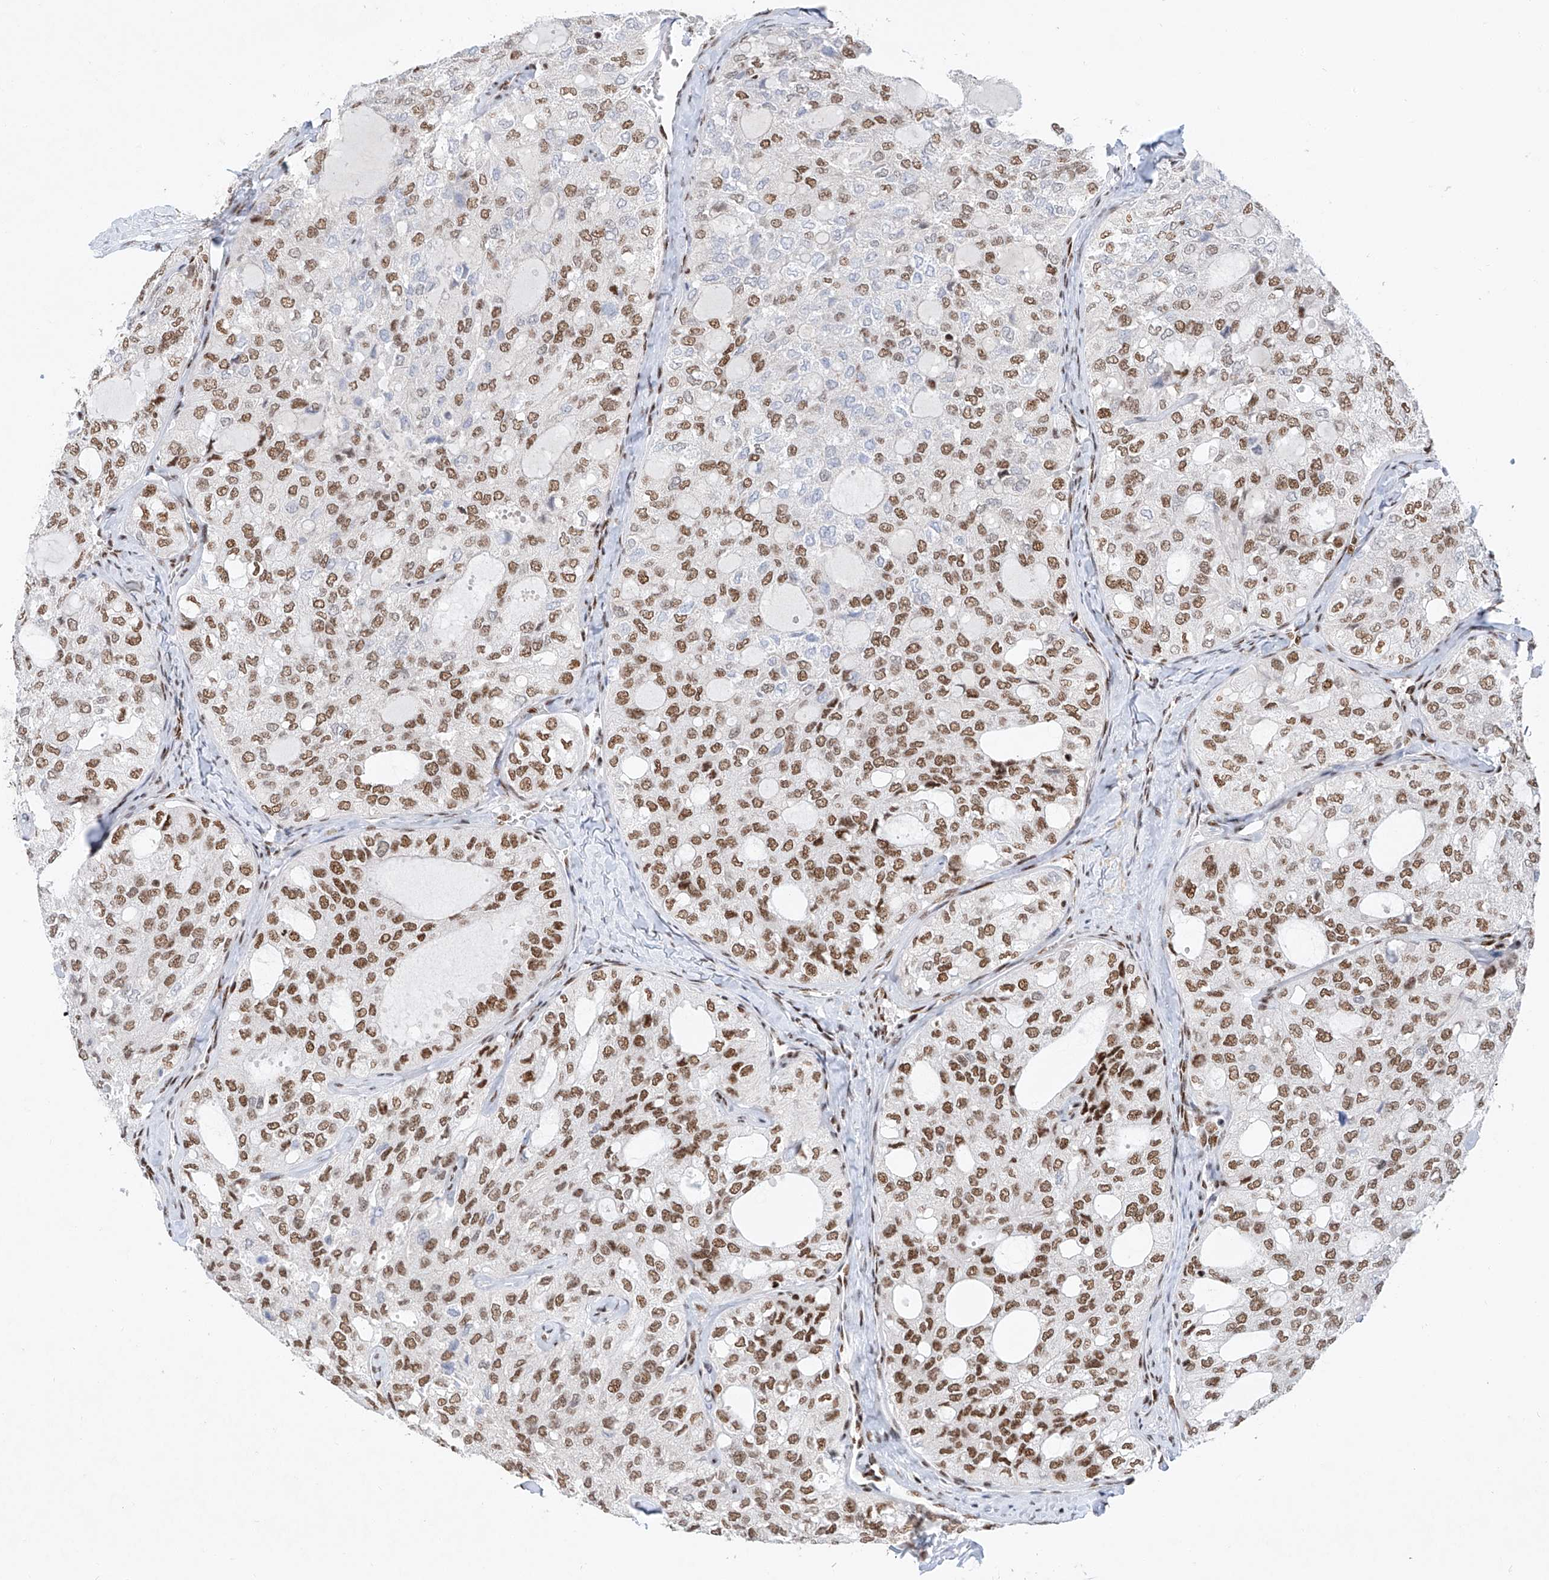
{"staining": {"intensity": "moderate", "quantity": ">75%", "location": "nuclear"}, "tissue": "thyroid cancer", "cell_type": "Tumor cells", "image_type": "cancer", "snomed": [{"axis": "morphology", "description": "Follicular adenoma carcinoma, NOS"}, {"axis": "topography", "description": "Thyroid gland"}], "caption": "There is medium levels of moderate nuclear positivity in tumor cells of thyroid follicular adenoma carcinoma, as demonstrated by immunohistochemical staining (brown color).", "gene": "TAF4", "patient": {"sex": "male", "age": 75}}